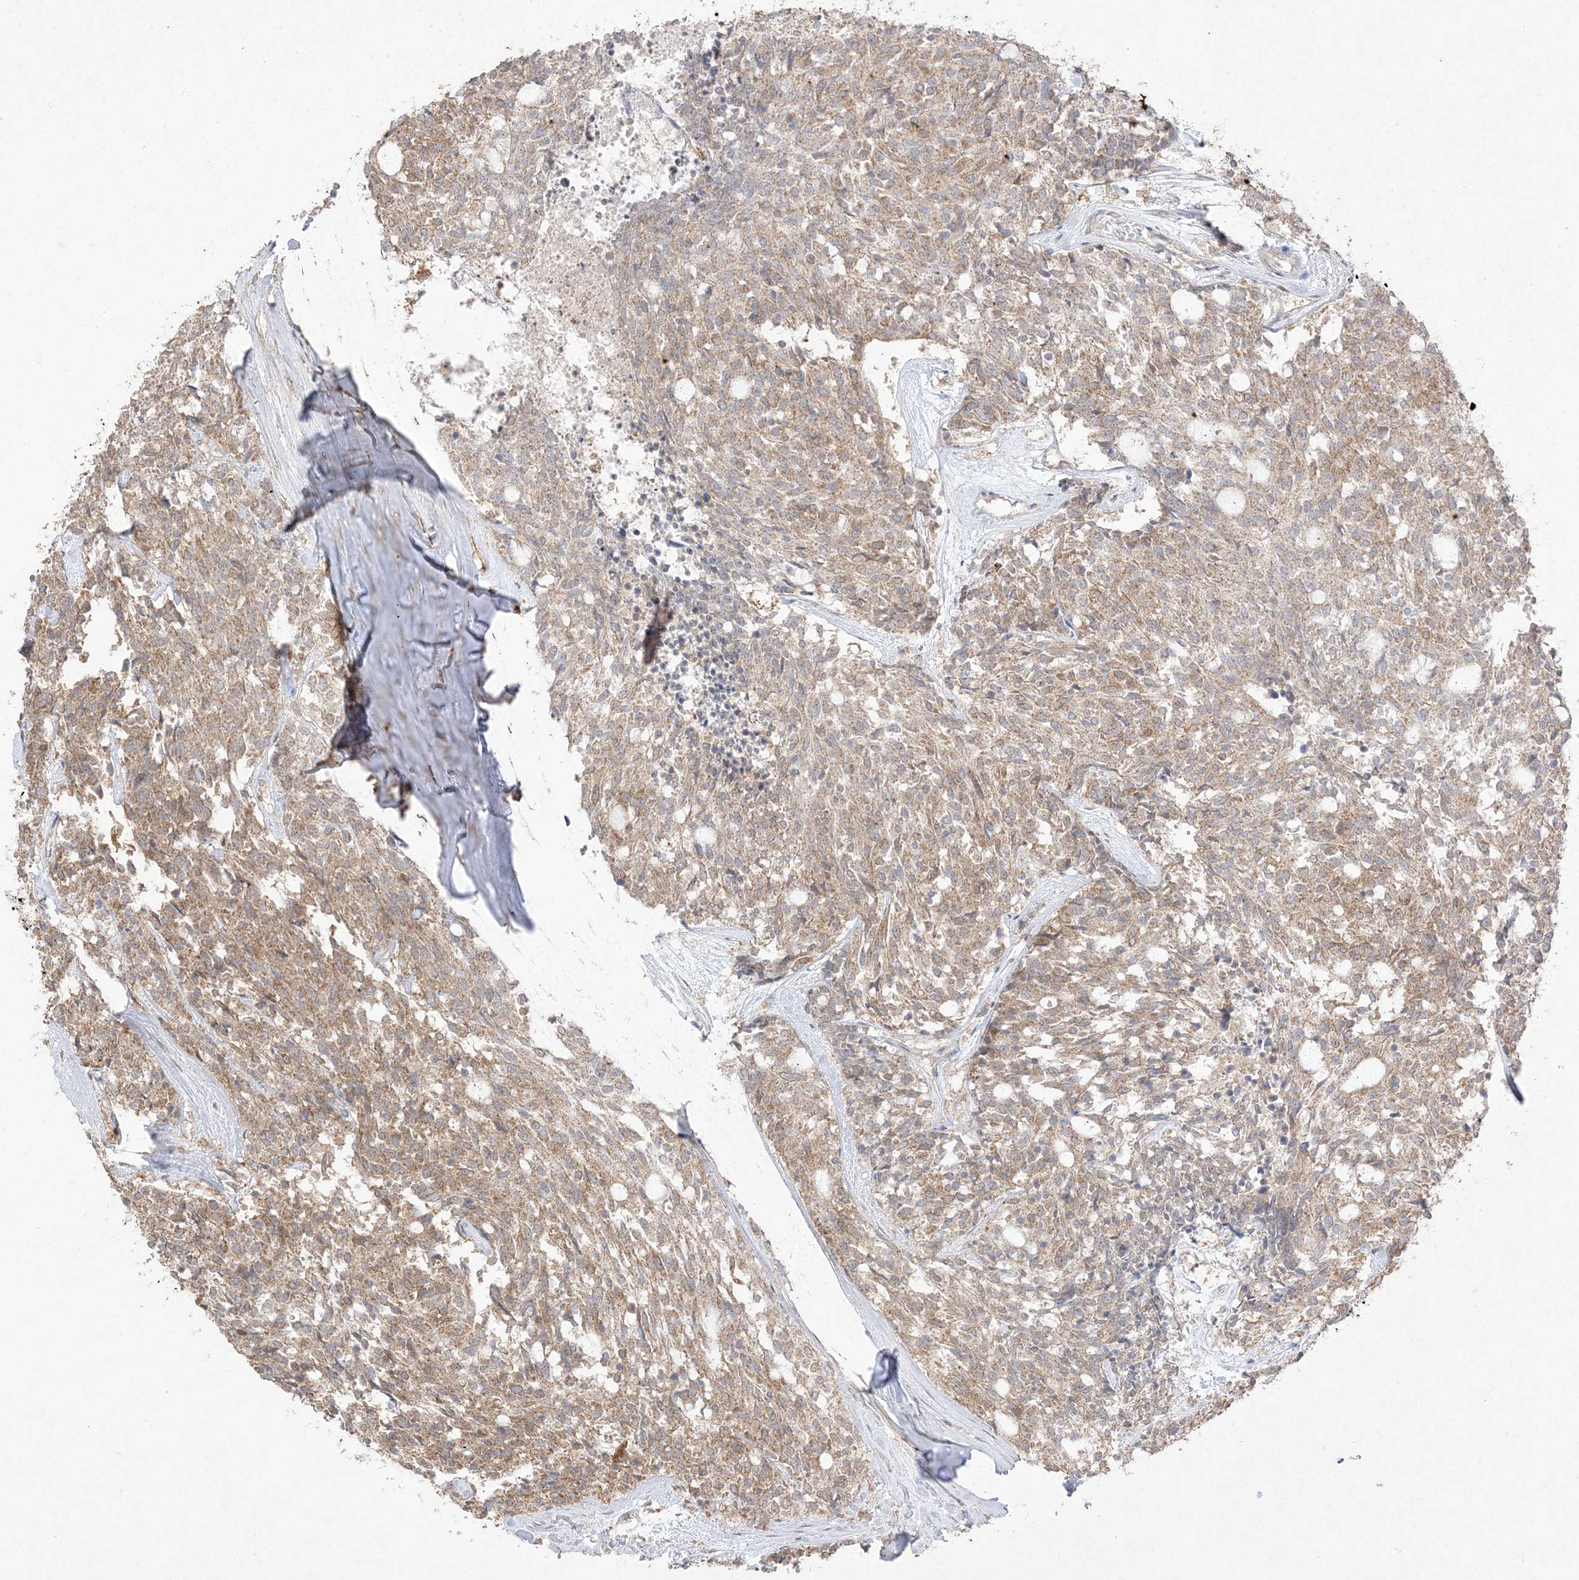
{"staining": {"intensity": "moderate", "quantity": ">75%", "location": "cytoplasmic/membranous"}, "tissue": "carcinoid", "cell_type": "Tumor cells", "image_type": "cancer", "snomed": [{"axis": "morphology", "description": "Carcinoid, malignant, NOS"}, {"axis": "topography", "description": "Pancreas"}], "caption": "Moderate cytoplasmic/membranous staining for a protein is appreciated in about >75% of tumor cells of carcinoid using immunohistochemistry (IHC).", "gene": "UBE2C", "patient": {"sex": "female", "age": 54}}